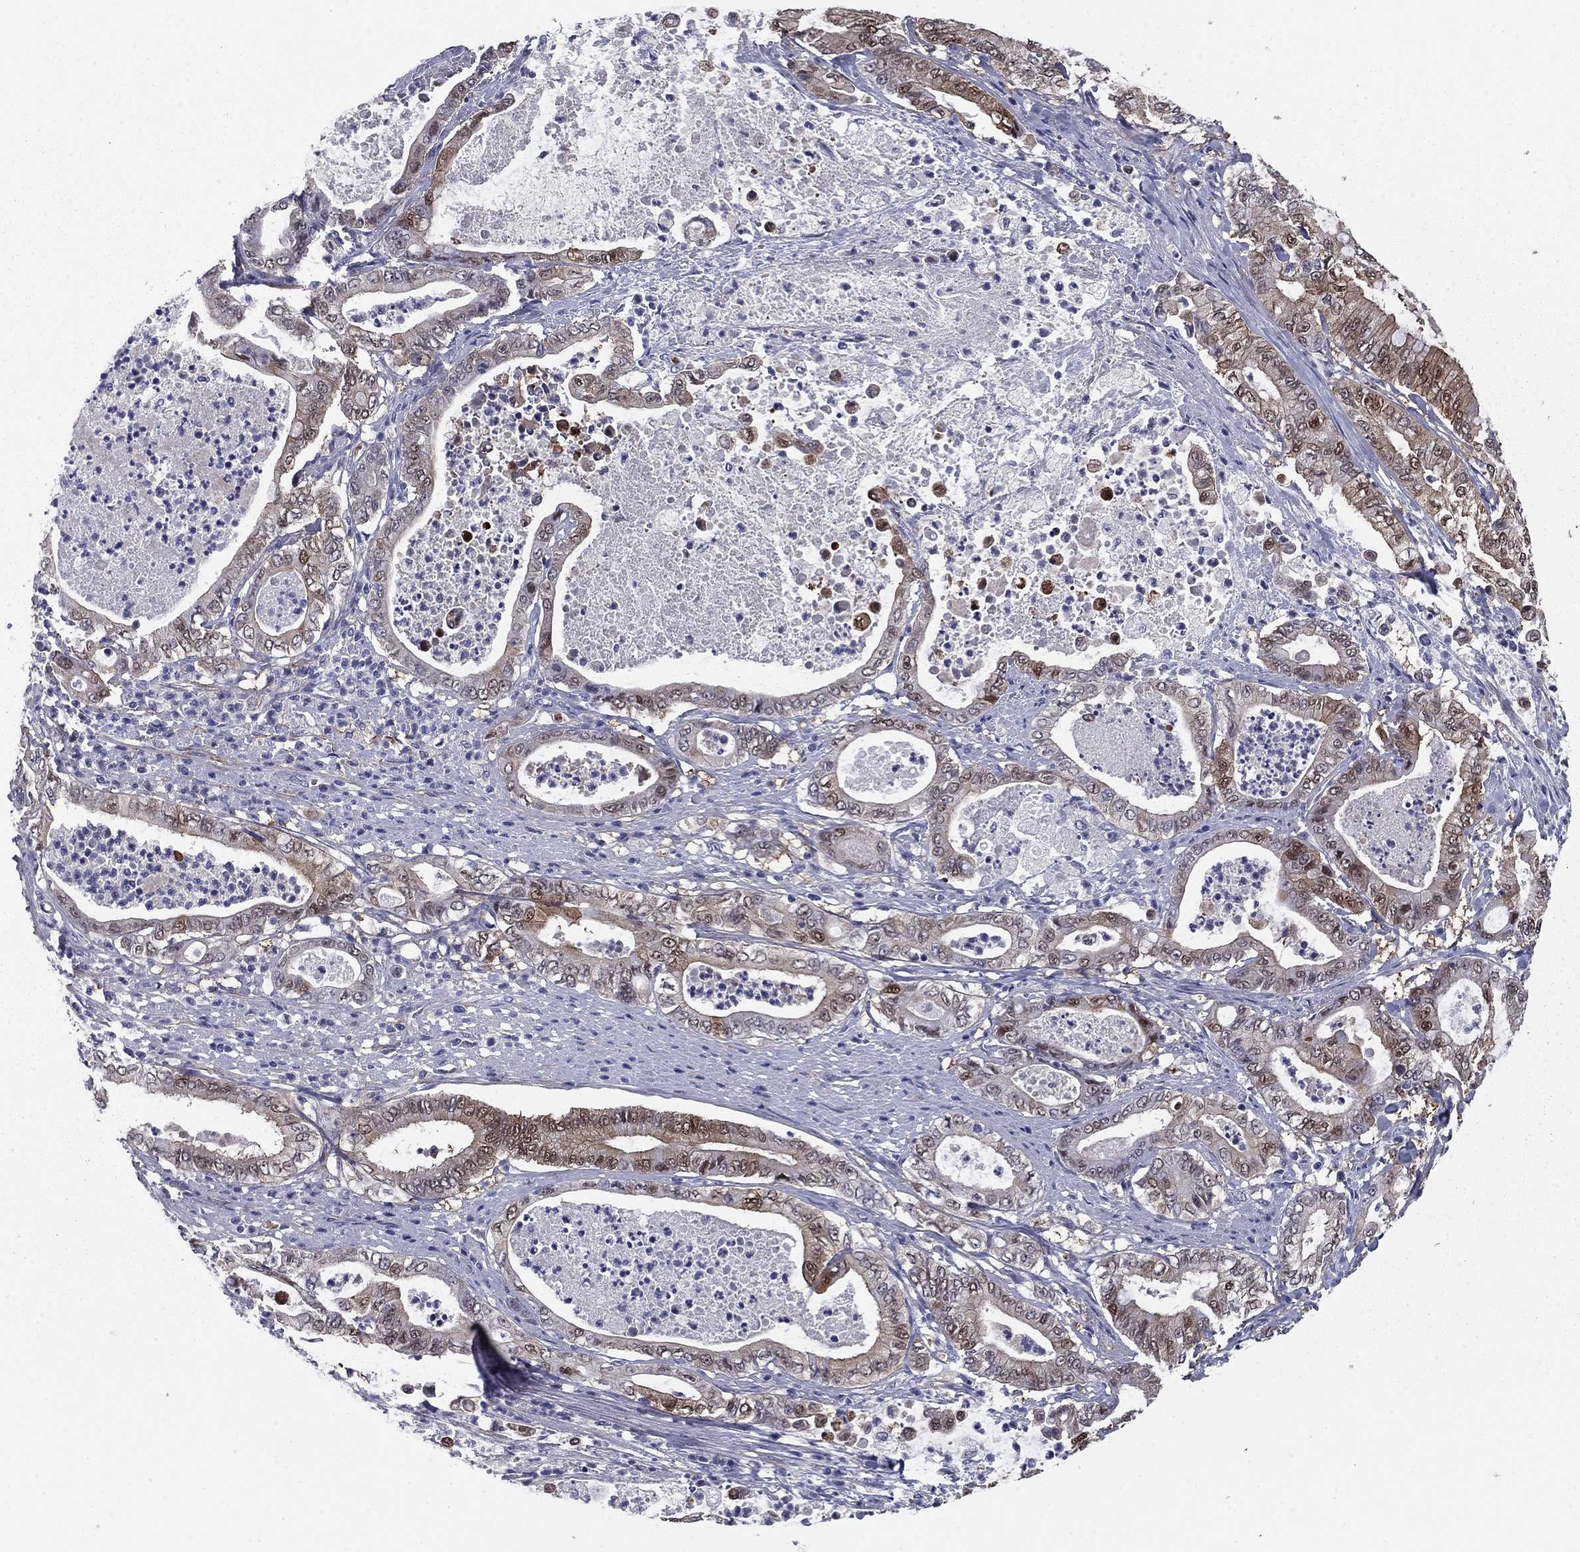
{"staining": {"intensity": "moderate", "quantity": "25%-75%", "location": "cytoplasmic/membranous,nuclear"}, "tissue": "pancreatic cancer", "cell_type": "Tumor cells", "image_type": "cancer", "snomed": [{"axis": "morphology", "description": "Adenocarcinoma, NOS"}, {"axis": "topography", "description": "Pancreas"}], "caption": "Protein staining exhibits moderate cytoplasmic/membranous and nuclear staining in approximately 25%-75% of tumor cells in pancreatic cancer (adenocarcinoma).", "gene": "REXO5", "patient": {"sex": "male", "age": 71}}